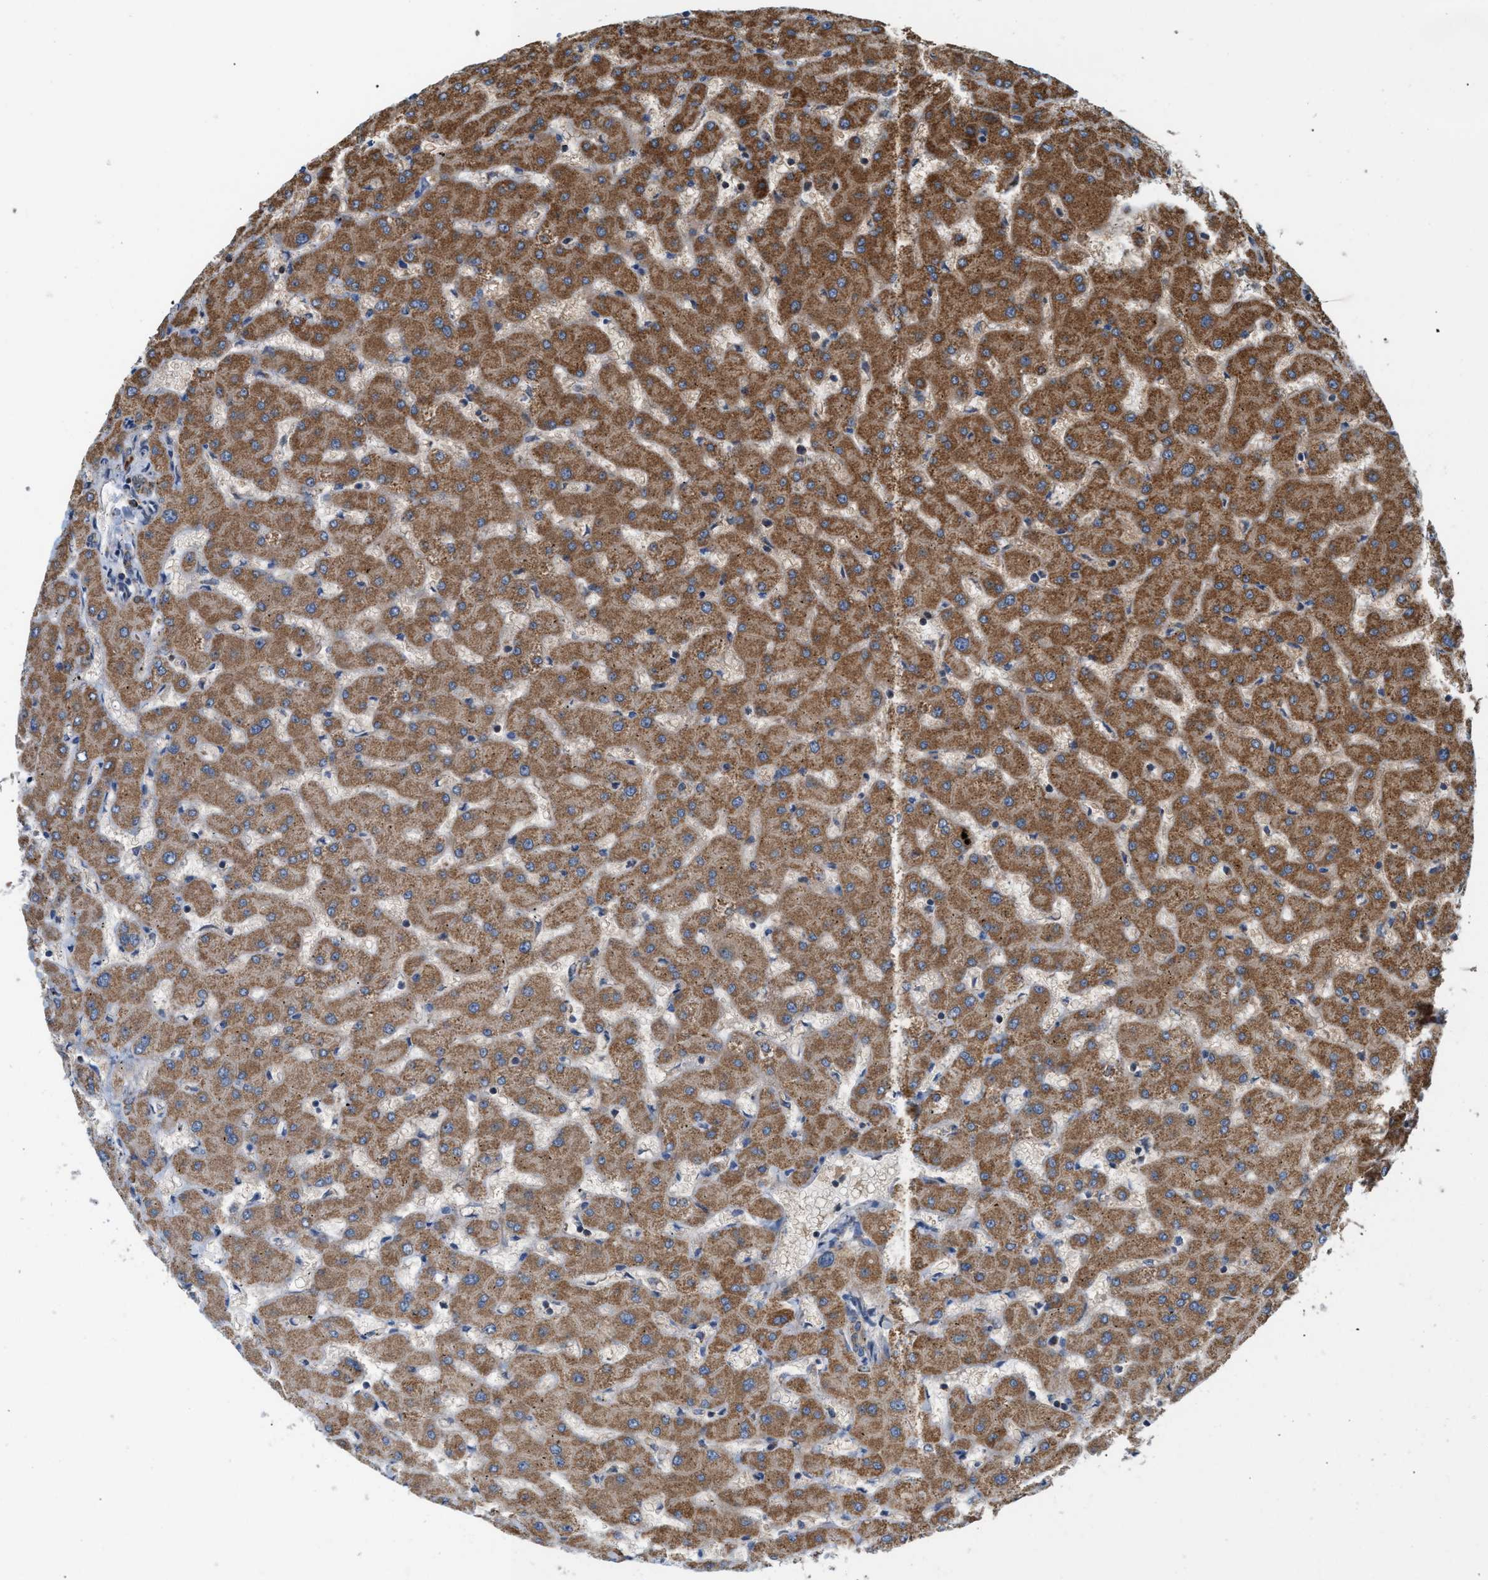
{"staining": {"intensity": "moderate", "quantity": ">75%", "location": "cytoplasmic/membranous"}, "tissue": "liver", "cell_type": "Cholangiocytes", "image_type": "normal", "snomed": [{"axis": "morphology", "description": "Normal tissue, NOS"}, {"axis": "topography", "description": "Liver"}], "caption": "This image displays immunohistochemistry (IHC) staining of normal human liver, with medium moderate cytoplasmic/membranous staining in about >75% of cholangiocytes.", "gene": "SGSM2", "patient": {"sex": "female", "age": 63}}